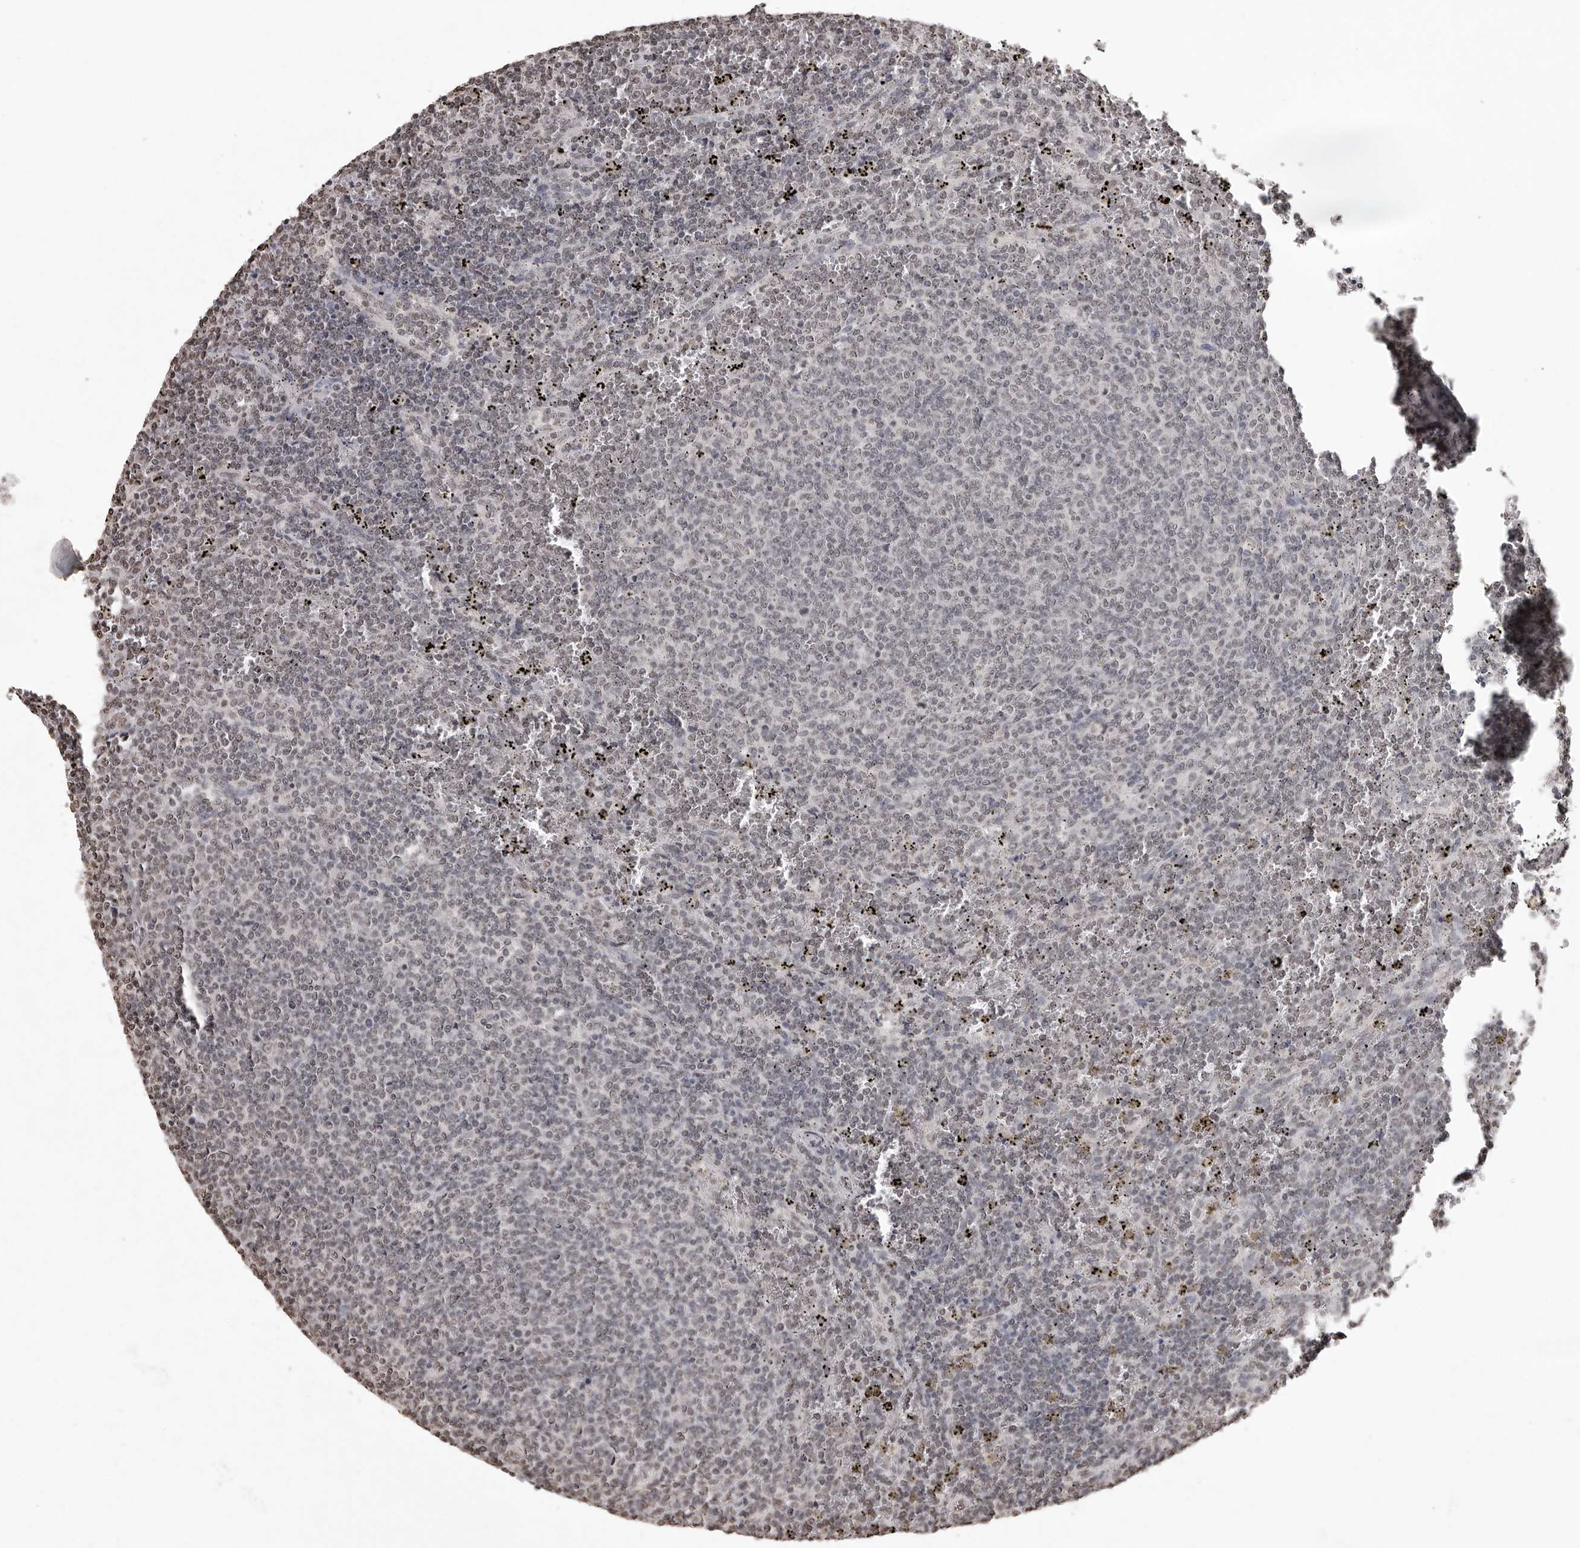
{"staining": {"intensity": "negative", "quantity": "none", "location": "none"}, "tissue": "lymphoma", "cell_type": "Tumor cells", "image_type": "cancer", "snomed": [{"axis": "morphology", "description": "Malignant lymphoma, non-Hodgkin's type, Low grade"}, {"axis": "topography", "description": "Spleen"}], "caption": "Micrograph shows no protein staining in tumor cells of malignant lymphoma, non-Hodgkin's type (low-grade) tissue.", "gene": "WDR45", "patient": {"sex": "female", "age": 50}}